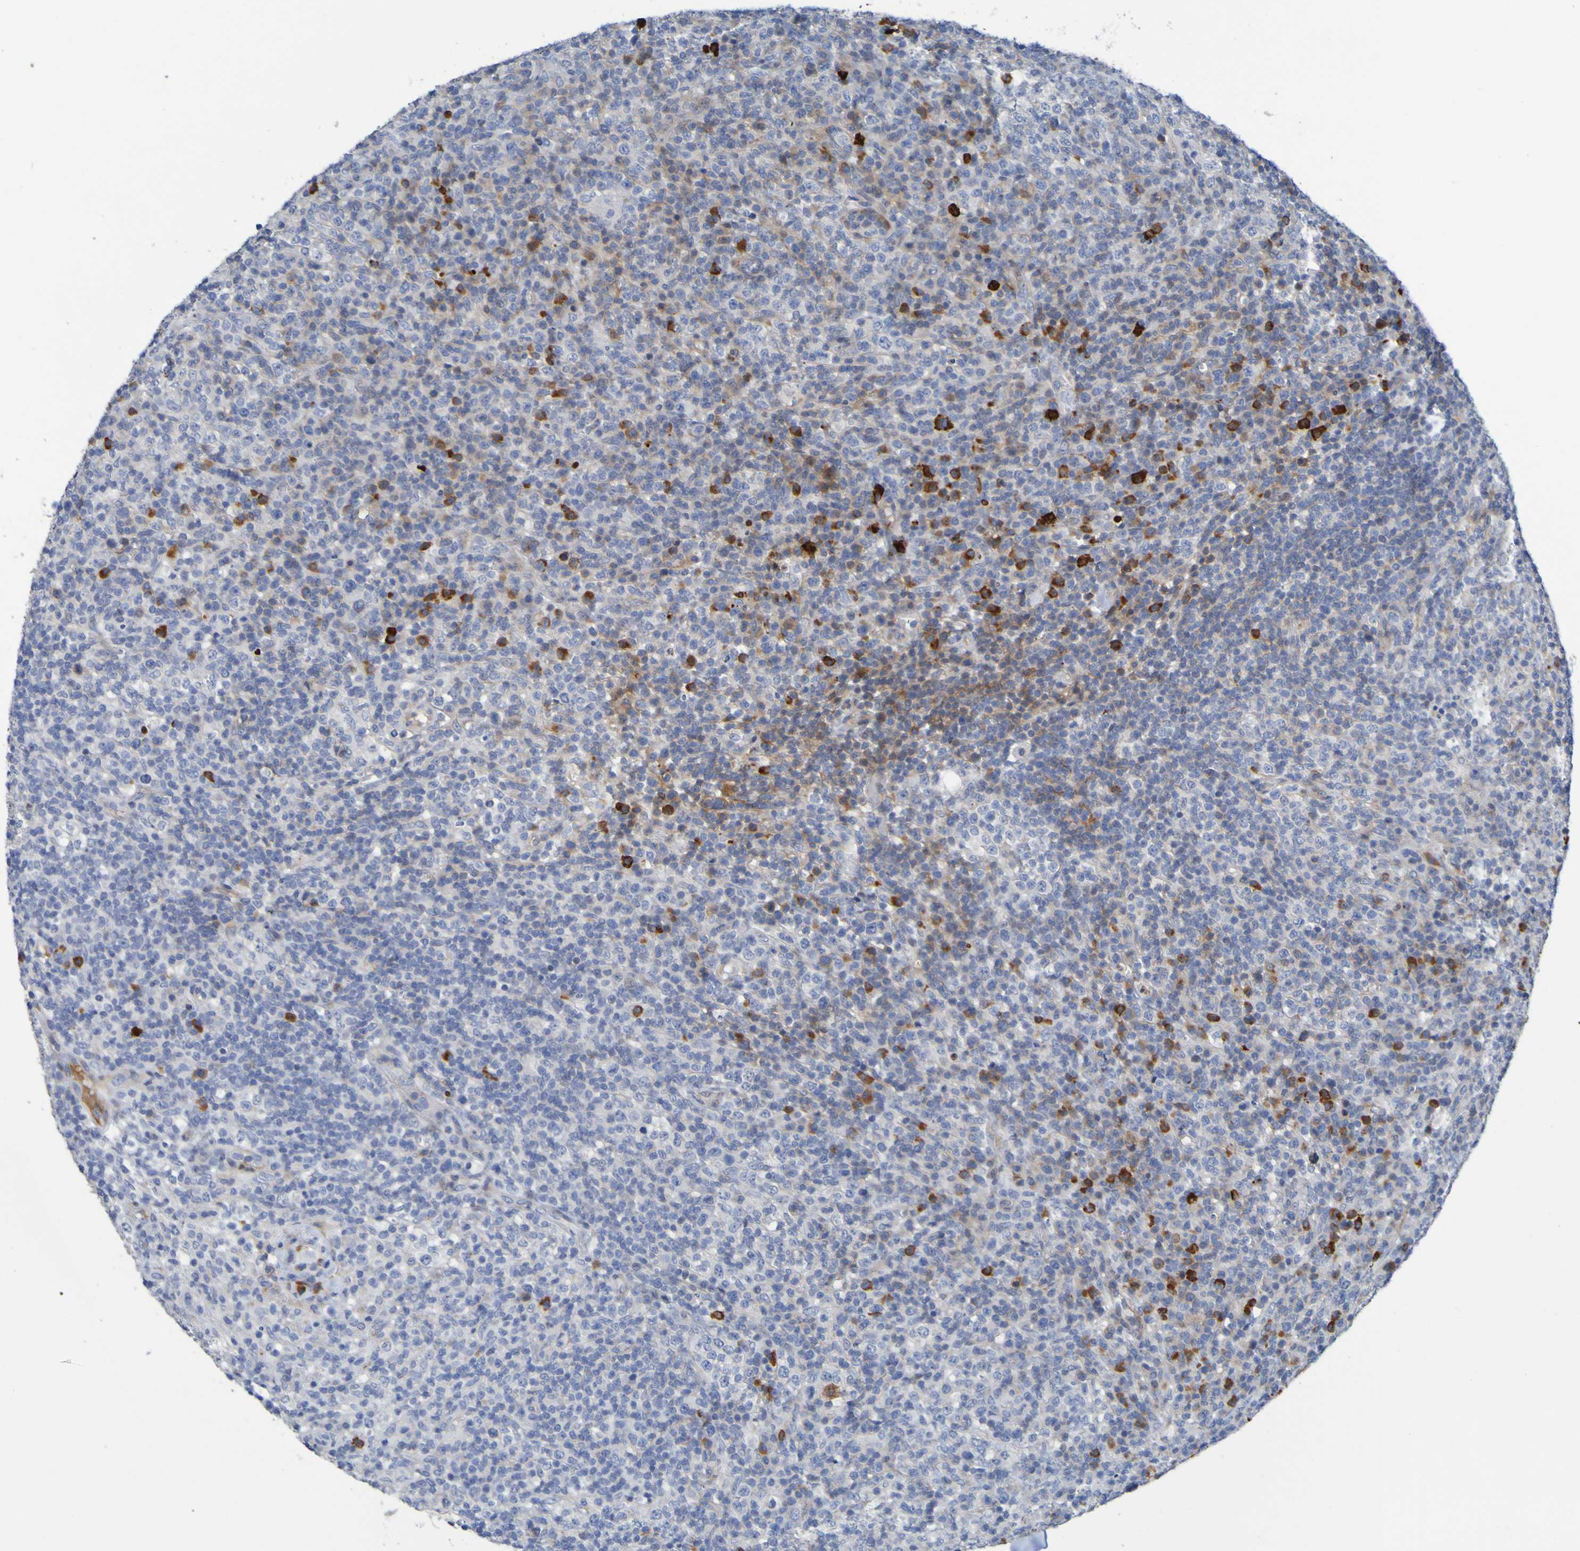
{"staining": {"intensity": "moderate", "quantity": "<25%", "location": "cytoplasmic/membranous"}, "tissue": "lymphoma", "cell_type": "Tumor cells", "image_type": "cancer", "snomed": [{"axis": "morphology", "description": "Malignant lymphoma, non-Hodgkin's type, High grade"}, {"axis": "topography", "description": "Lymph node"}], "caption": "A brown stain shows moderate cytoplasmic/membranous expression of a protein in high-grade malignant lymphoma, non-Hodgkin's type tumor cells.", "gene": "C11orf24", "patient": {"sex": "female", "age": 76}}